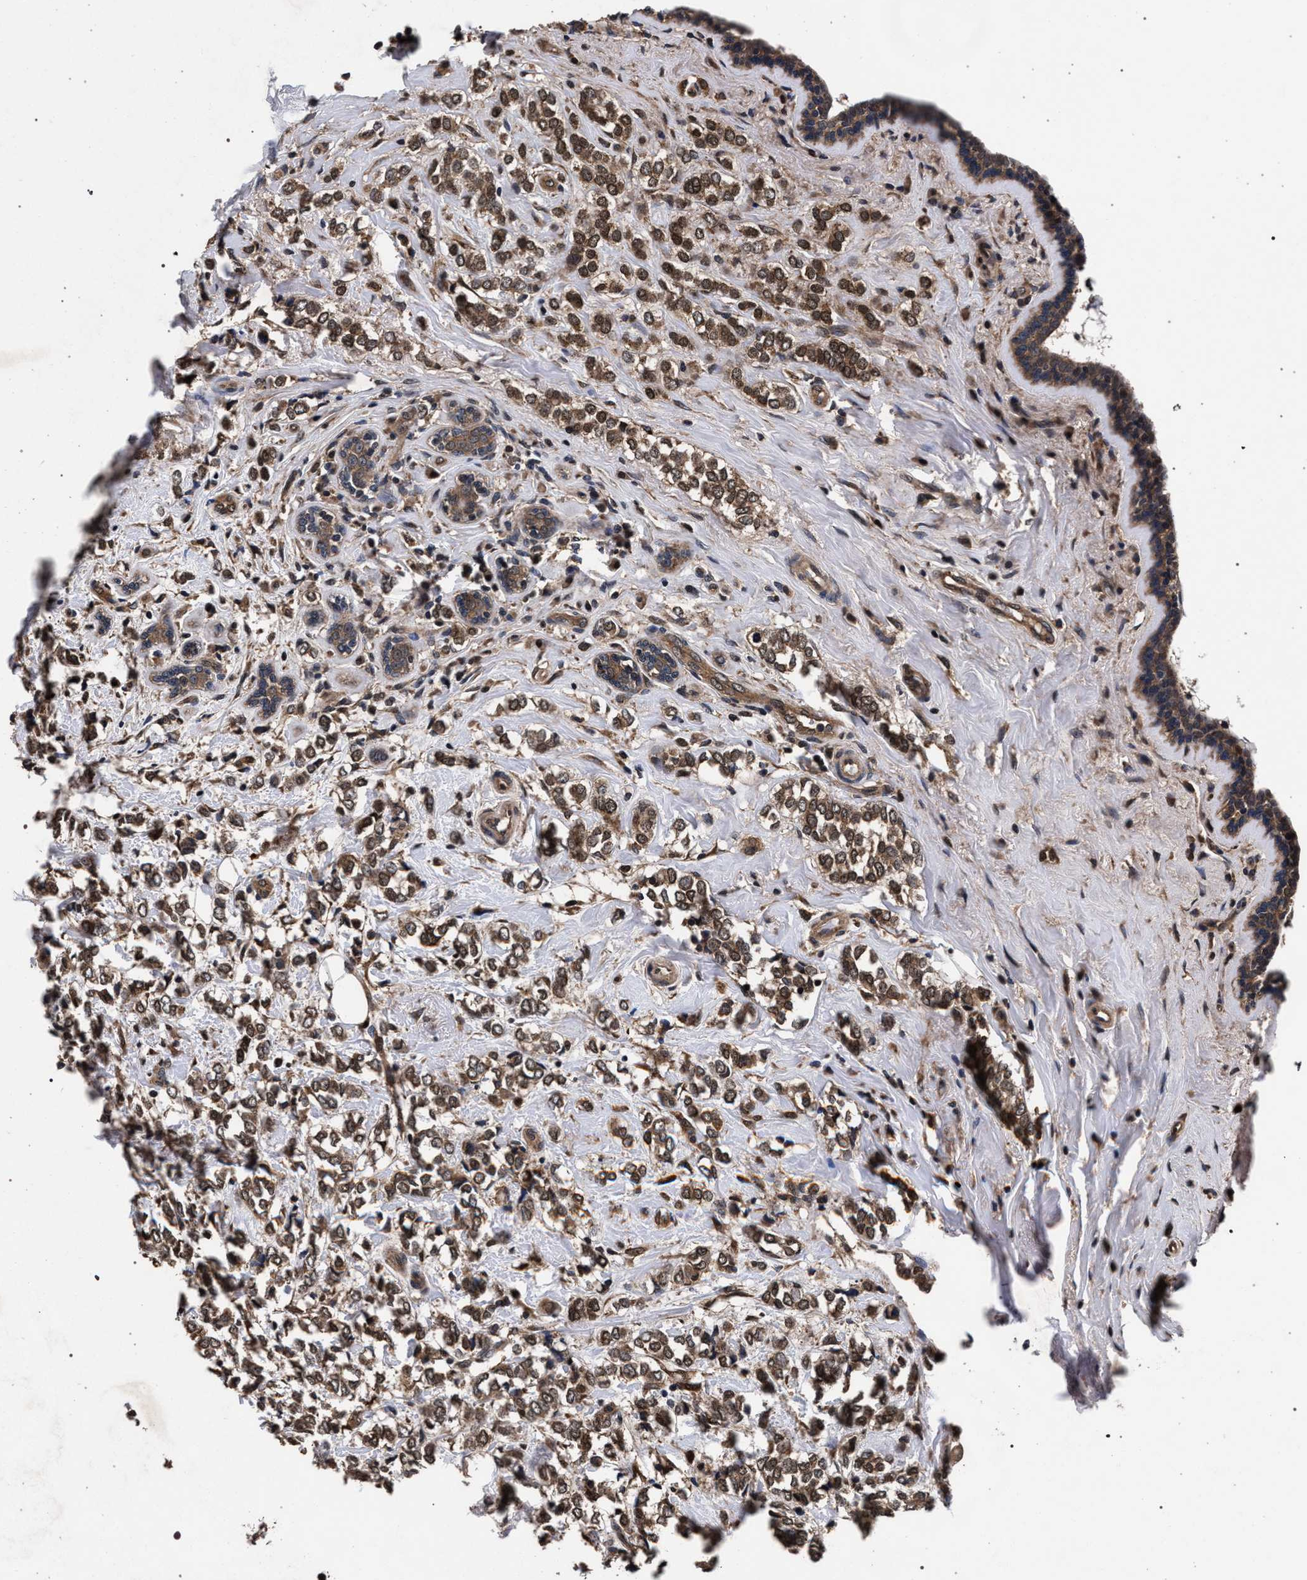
{"staining": {"intensity": "moderate", "quantity": ">75%", "location": "cytoplasmic/membranous,nuclear"}, "tissue": "breast cancer", "cell_type": "Tumor cells", "image_type": "cancer", "snomed": [{"axis": "morphology", "description": "Normal tissue, NOS"}, {"axis": "morphology", "description": "Lobular carcinoma"}, {"axis": "topography", "description": "Breast"}], "caption": "This is an image of IHC staining of breast cancer (lobular carcinoma), which shows moderate expression in the cytoplasmic/membranous and nuclear of tumor cells.", "gene": "ACOX1", "patient": {"sex": "female", "age": 47}}